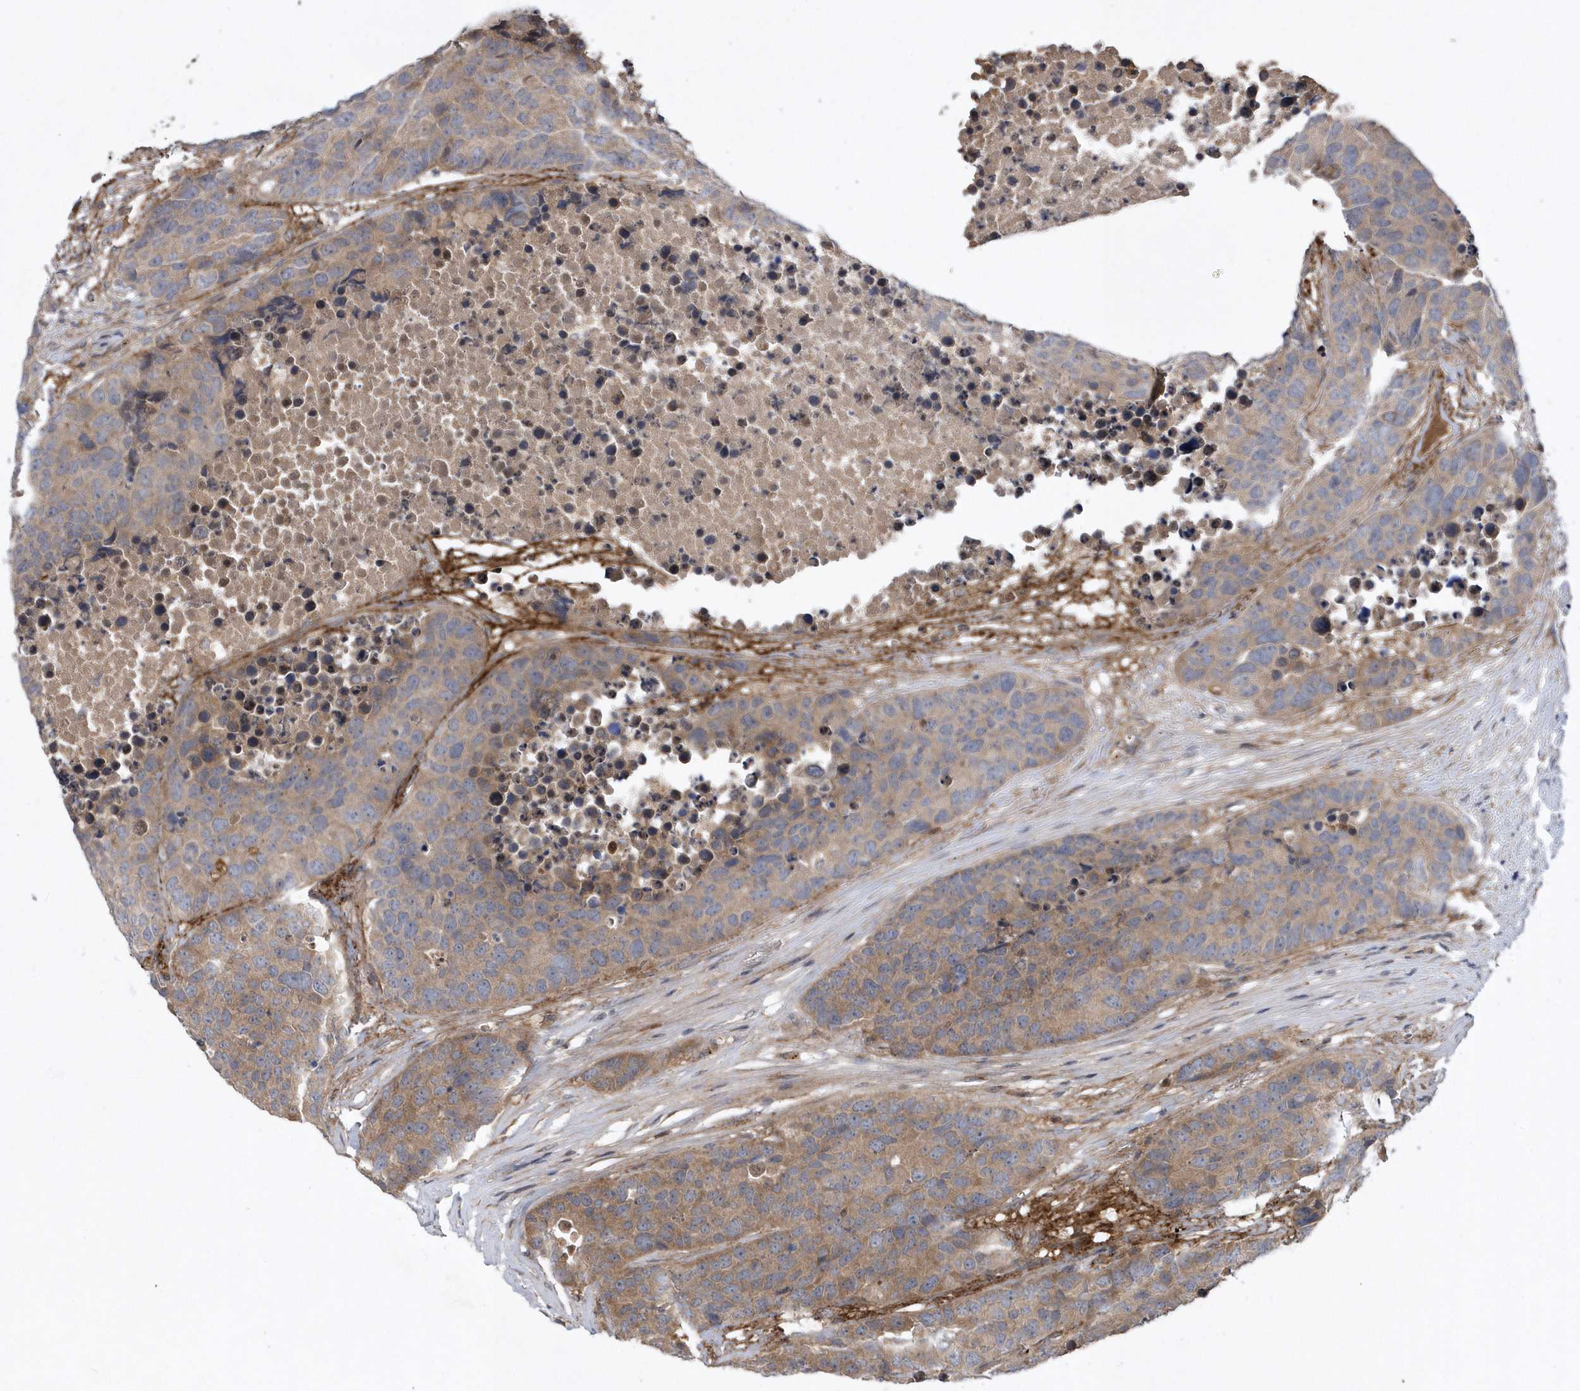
{"staining": {"intensity": "weak", "quantity": ">75%", "location": "cytoplasmic/membranous"}, "tissue": "carcinoid", "cell_type": "Tumor cells", "image_type": "cancer", "snomed": [{"axis": "morphology", "description": "Carcinoid, malignant, NOS"}, {"axis": "topography", "description": "Lung"}], "caption": "Immunohistochemical staining of malignant carcinoid demonstrates low levels of weak cytoplasmic/membranous protein staining in about >75% of tumor cells.", "gene": "HMGCS1", "patient": {"sex": "male", "age": 60}}